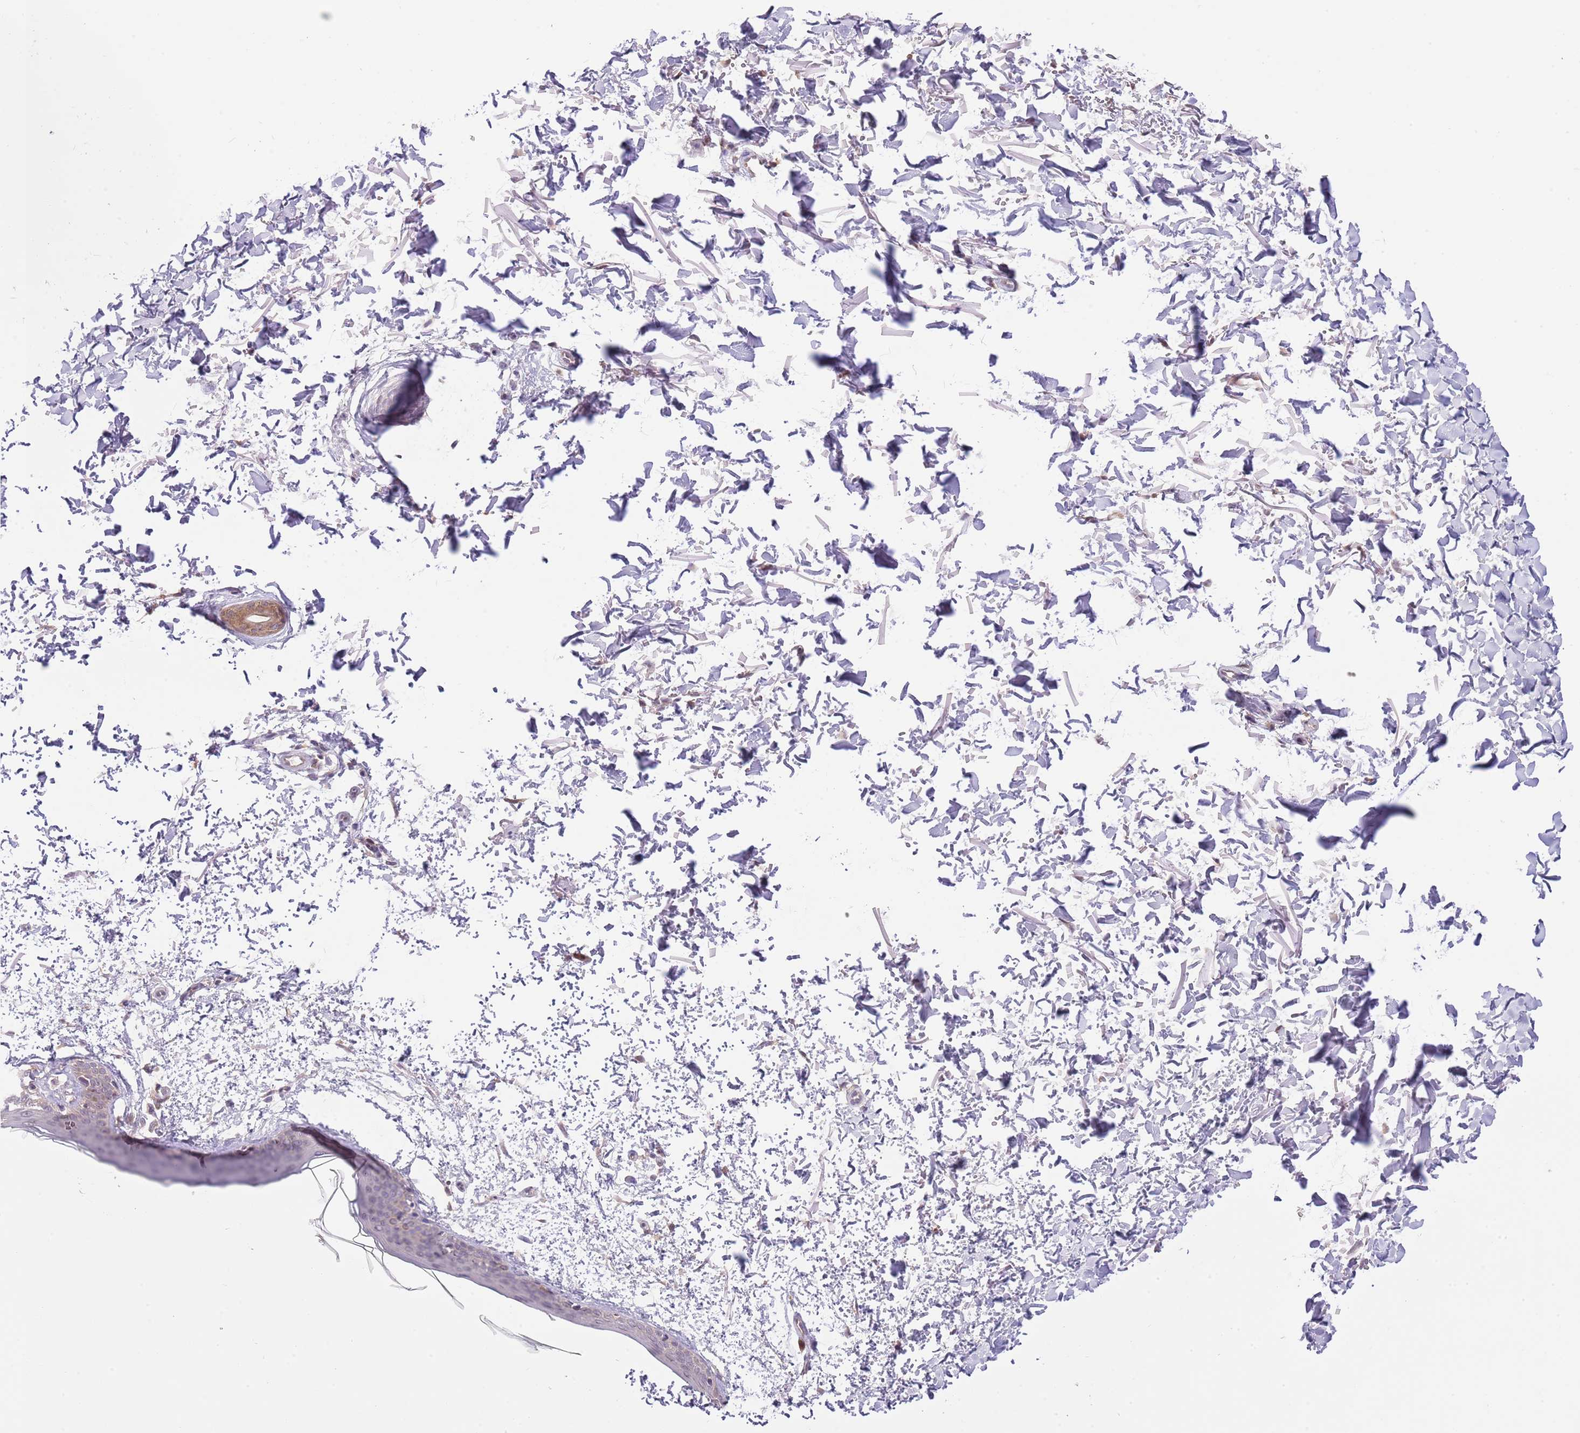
{"staining": {"intensity": "negative", "quantity": "none", "location": "none"}, "tissue": "skin", "cell_type": "Fibroblasts", "image_type": "normal", "snomed": [{"axis": "morphology", "description": "Normal tissue, NOS"}, {"axis": "topography", "description": "Skin"}], "caption": "Micrograph shows no protein staining in fibroblasts of normal skin. Nuclei are stained in blue.", "gene": "GALK2", "patient": {"sex": "male", "age": 66}}